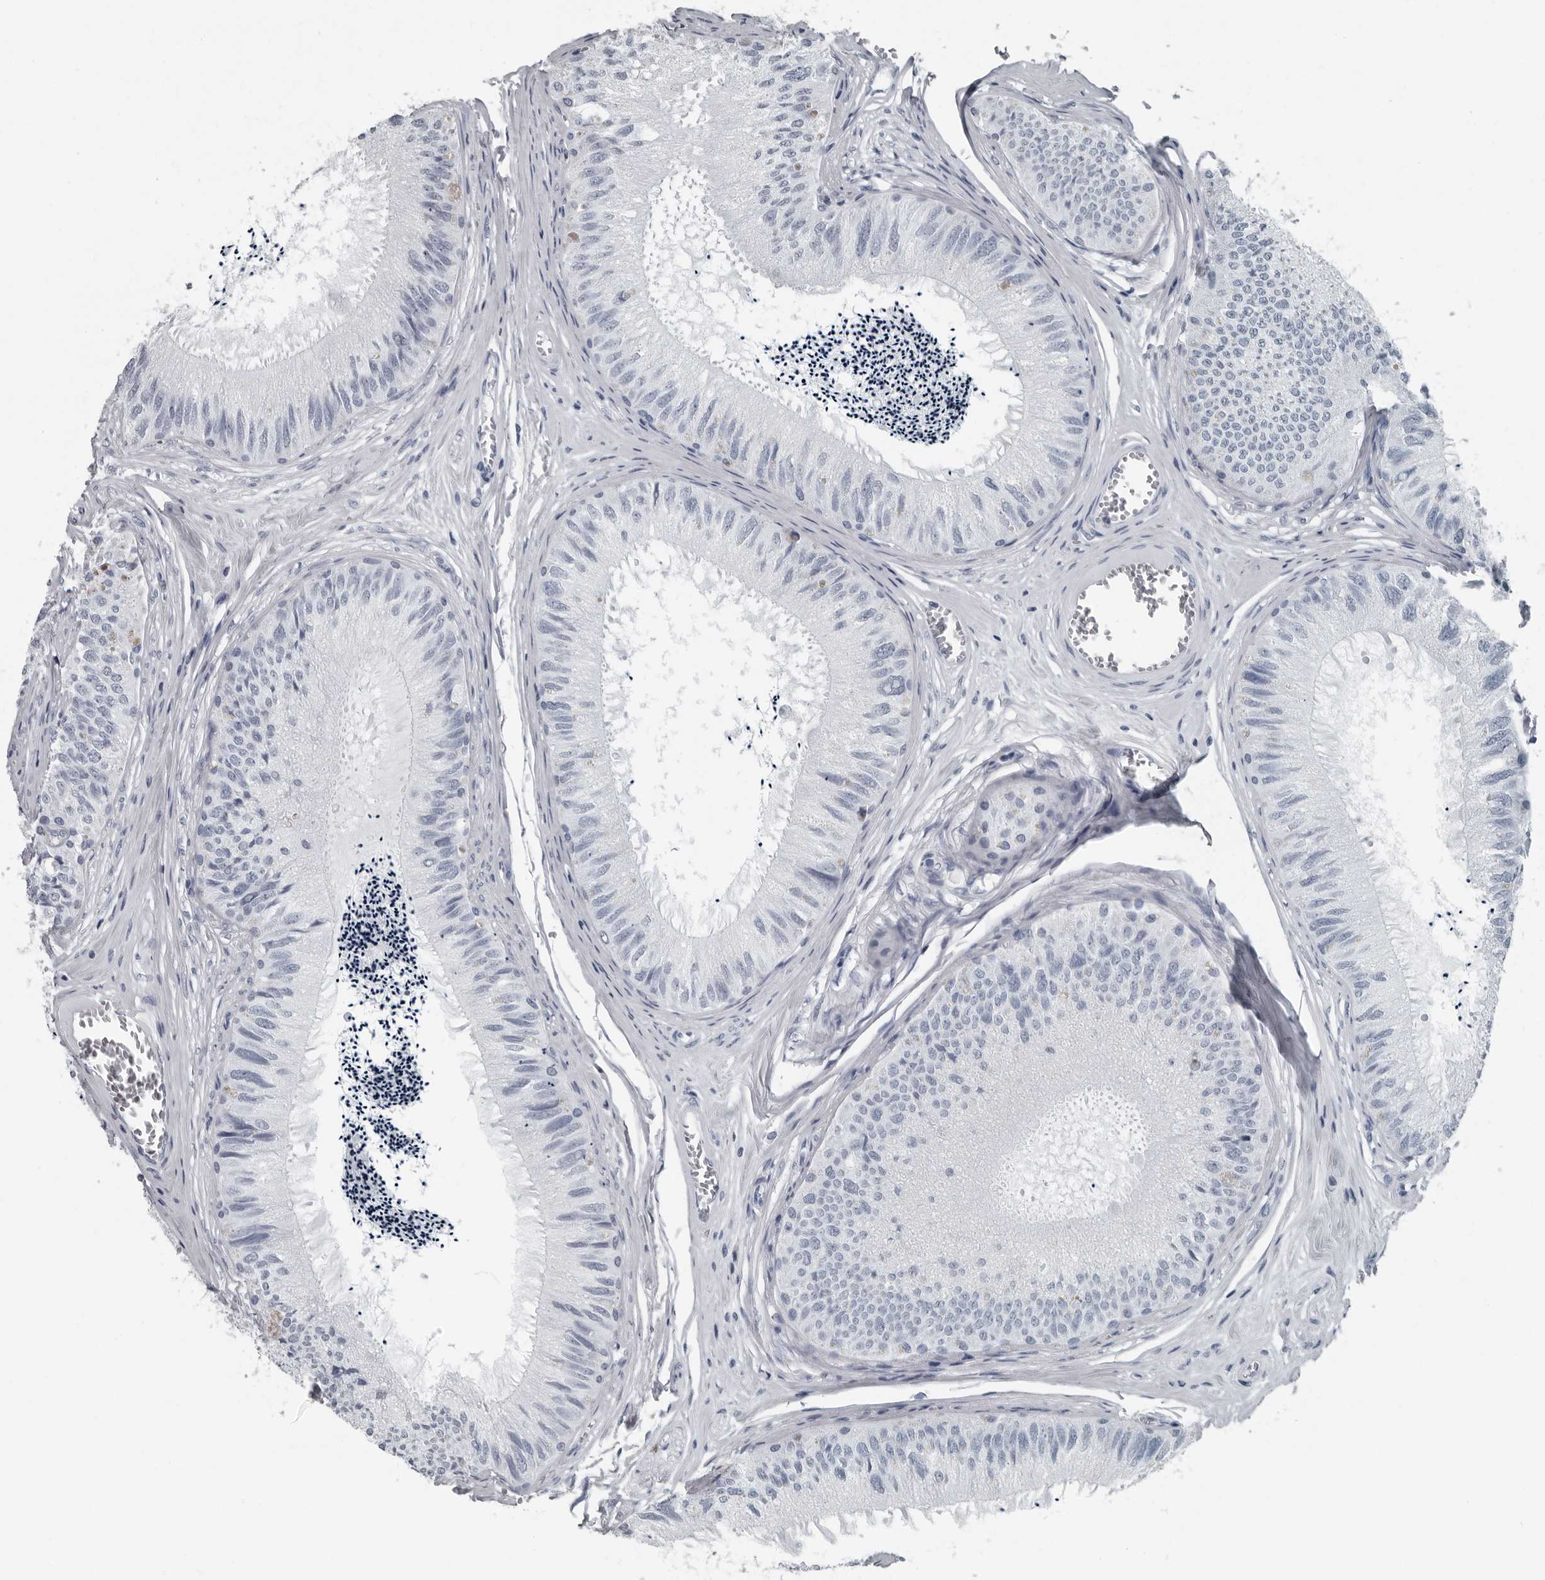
{"staining": {"intensity": "negative", "quantity": "none", "location": "none"}, "tissue": "epididymis", "cell_type": "Glandular cells", "image_type": "normal", "snomed": [{"axis": "morphology", "description": "Normal tissue, NOS"}, {"axis": "topography", "description": "Epididymis"}], "caption": "Immunohistochemistry photomicrograph of unremarkable epididymis: human epididymis stained with DAB demonstrates no significant protein positivity in glandular cells.", "gene": "PRSS1", "patient": {"sex": "male", "age": 79}}